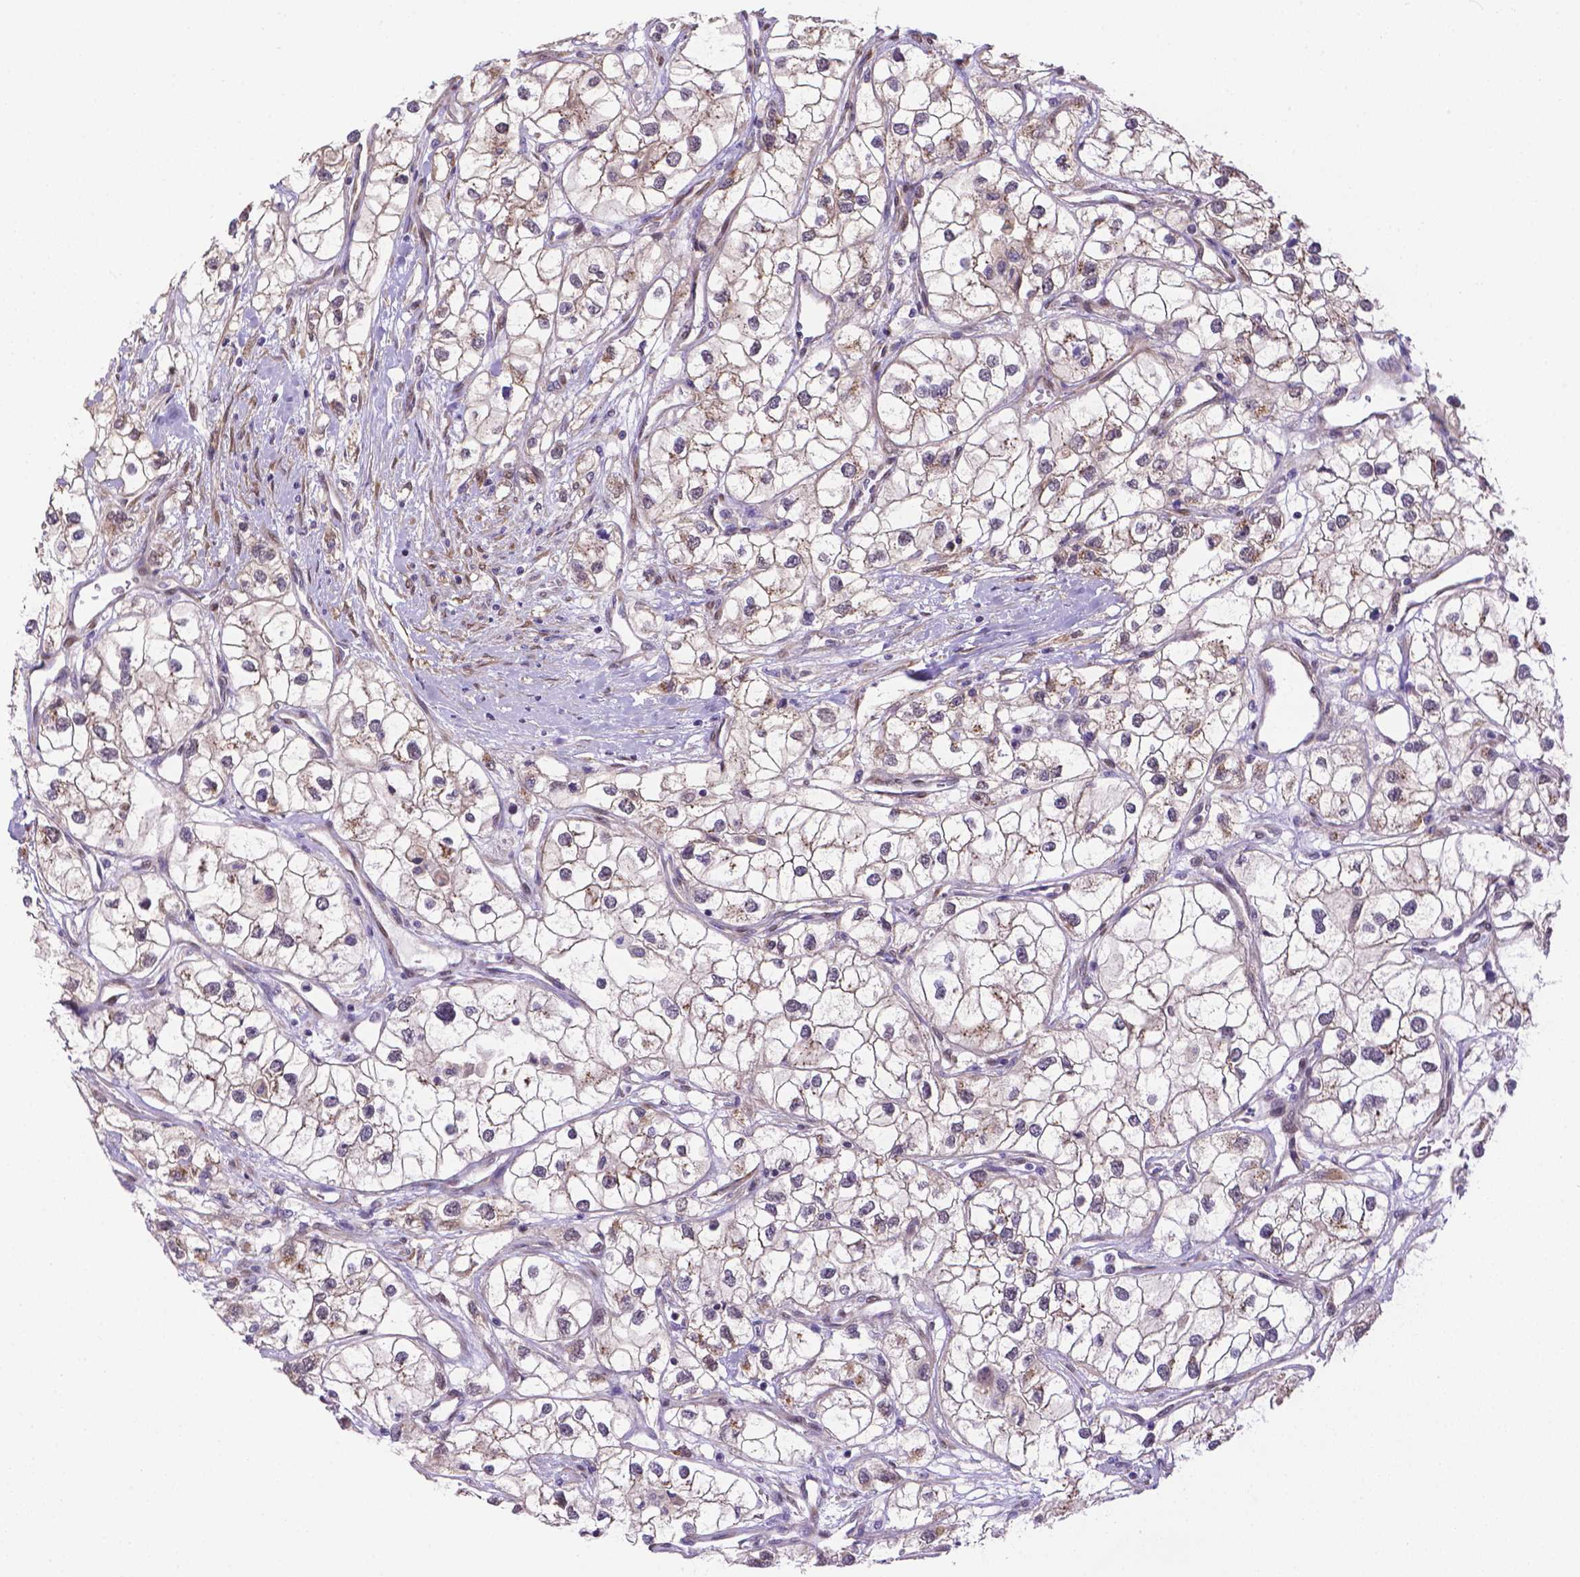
{"staining": {"intensity": "negative", "quantity": "none", "location": "none"}, "tissue": "renal cancer", "cell_type": "Tumor cells", "image_type": "cancer", "snomed": [{"axis": "morphology", "description": "Adenocarcinoma, NOS"}, {"axis": "topography", "description": "Kidney"}], "caption": "Immunohistochemistry (IHC) of adenocarcinoma (renal) shows no staining in tumor cells. (DAB immunohistochemistry (IHC) with hematoxylin counter stain).", "gene": "YAP1", "patient": {"sex": "male", "age": 59}}